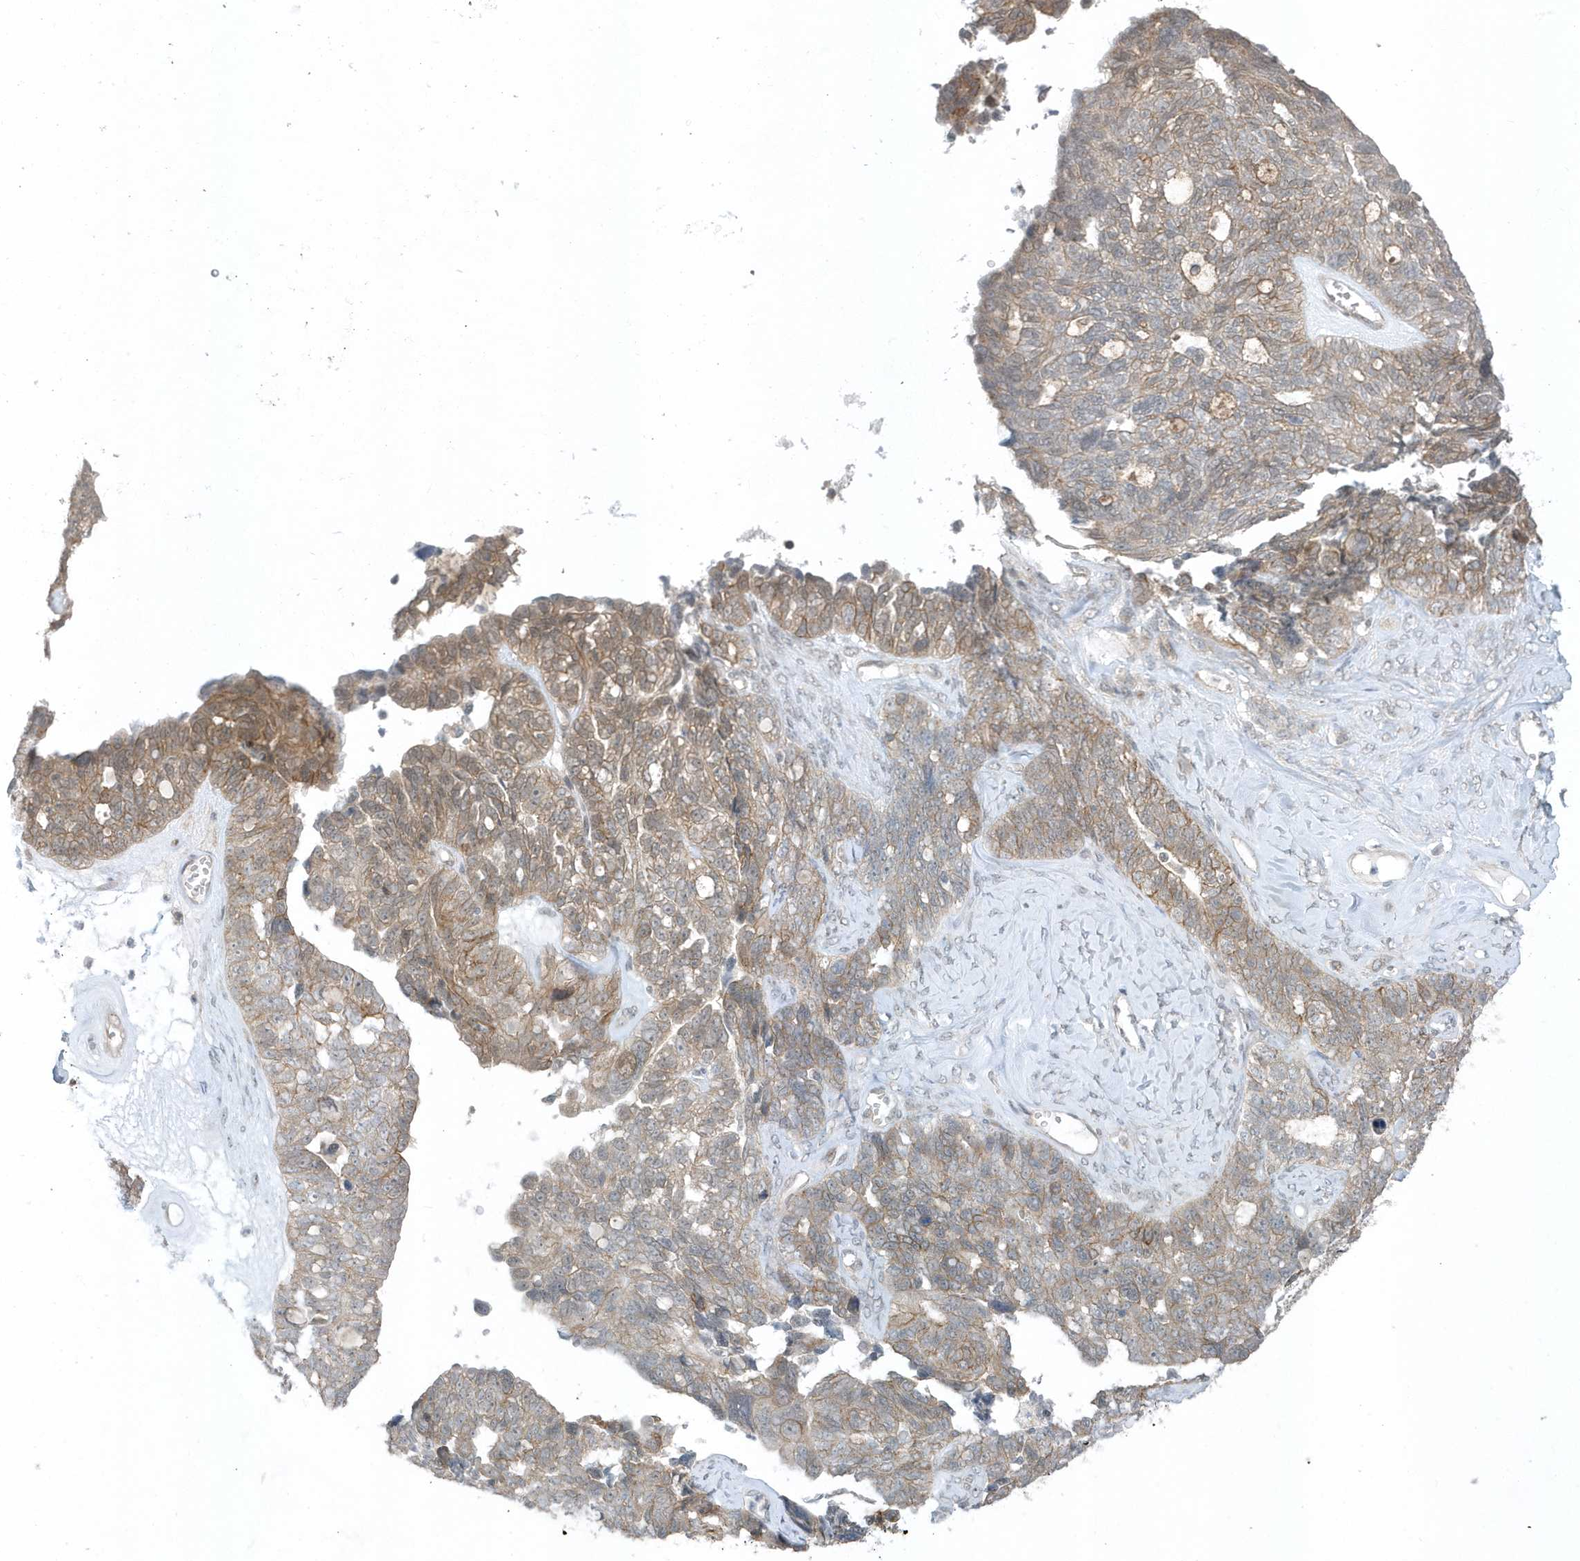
{"staining": {"intensity": "weak", "quantity": ">75%", "location": "cytoplasmic/membranous"}, "tissue": "ovarian cancer", "cell_type": "Tumor cells", "image_type": "cancer", "snomed": [{"axis": "morphology", "description": "Cystadenocarcinoma, serous, NOS"}, {"axis": "topography", "description": "Ovary"}], "caption": "The photomicrograph exhibits a brown stain indicating the presence of a protein in the cytoplasmic/membranous of tumor cells in serous cystadenocarcinoma (ovarian).", "gene": "PARD3B", "patient": {"sex": "female", "age": 79}}